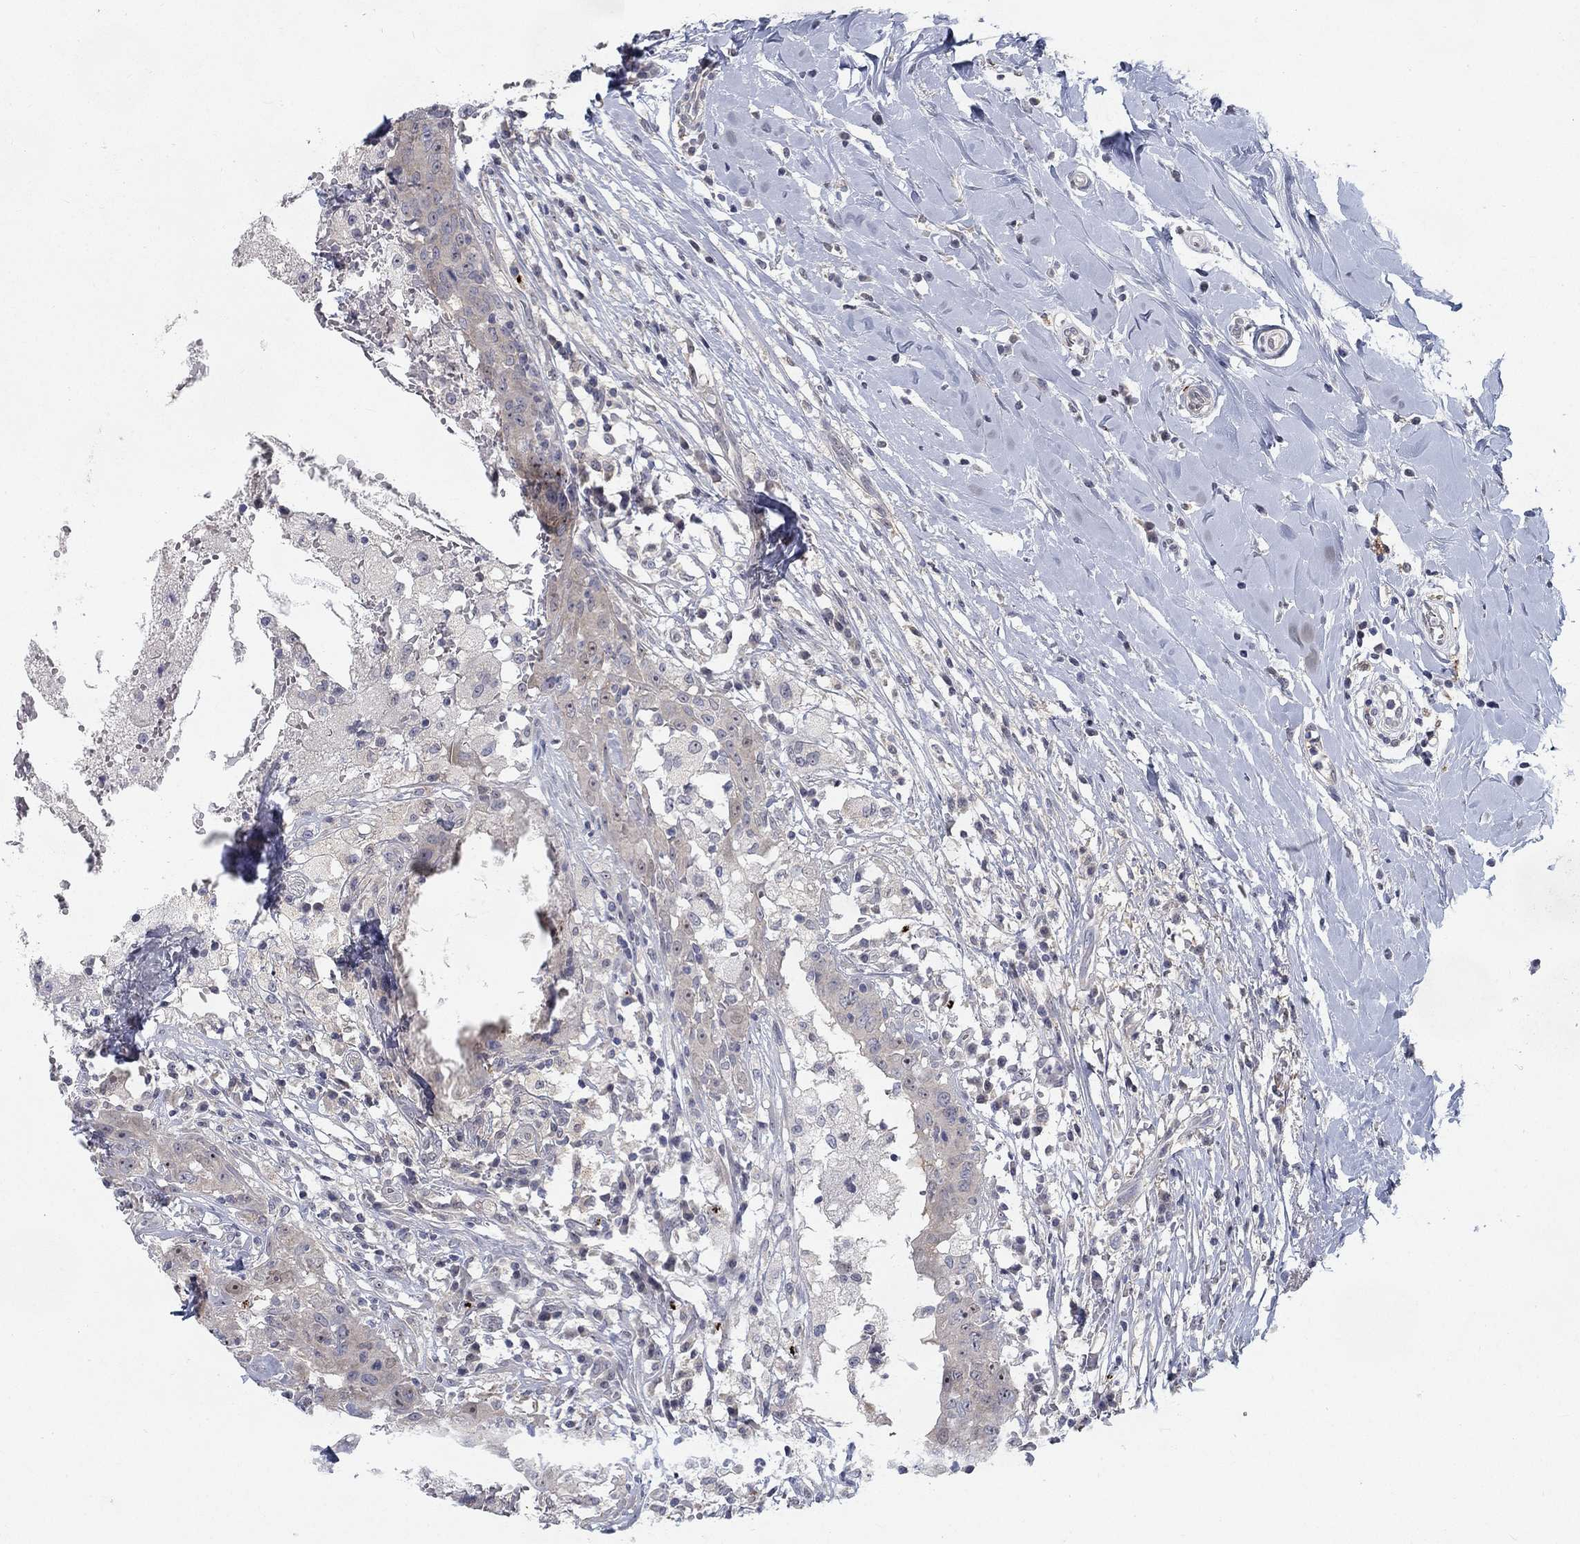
{"staining": {"intensity": "strong", "quantity": "<25%", "location": "nuclear"}, "tissue": "breast cancer", "cell_type": "Tumor cells", "image_type": "cancer", "snomed": [{"axis": "morphology", "description": "Duct carcinoma"}, {"axis": "topography", "description": "Breast"}], "caption": "Immunohistochemical staining of breast intraductal carcinoma reveals medium levels of strong nuclear protein expression in approximately <25% of tumor cells. Ihc stains the protein in brown and the nuclei are stained blue.", "gene": "MTSS2", "patient": {"sex": "female", "age": 27}}